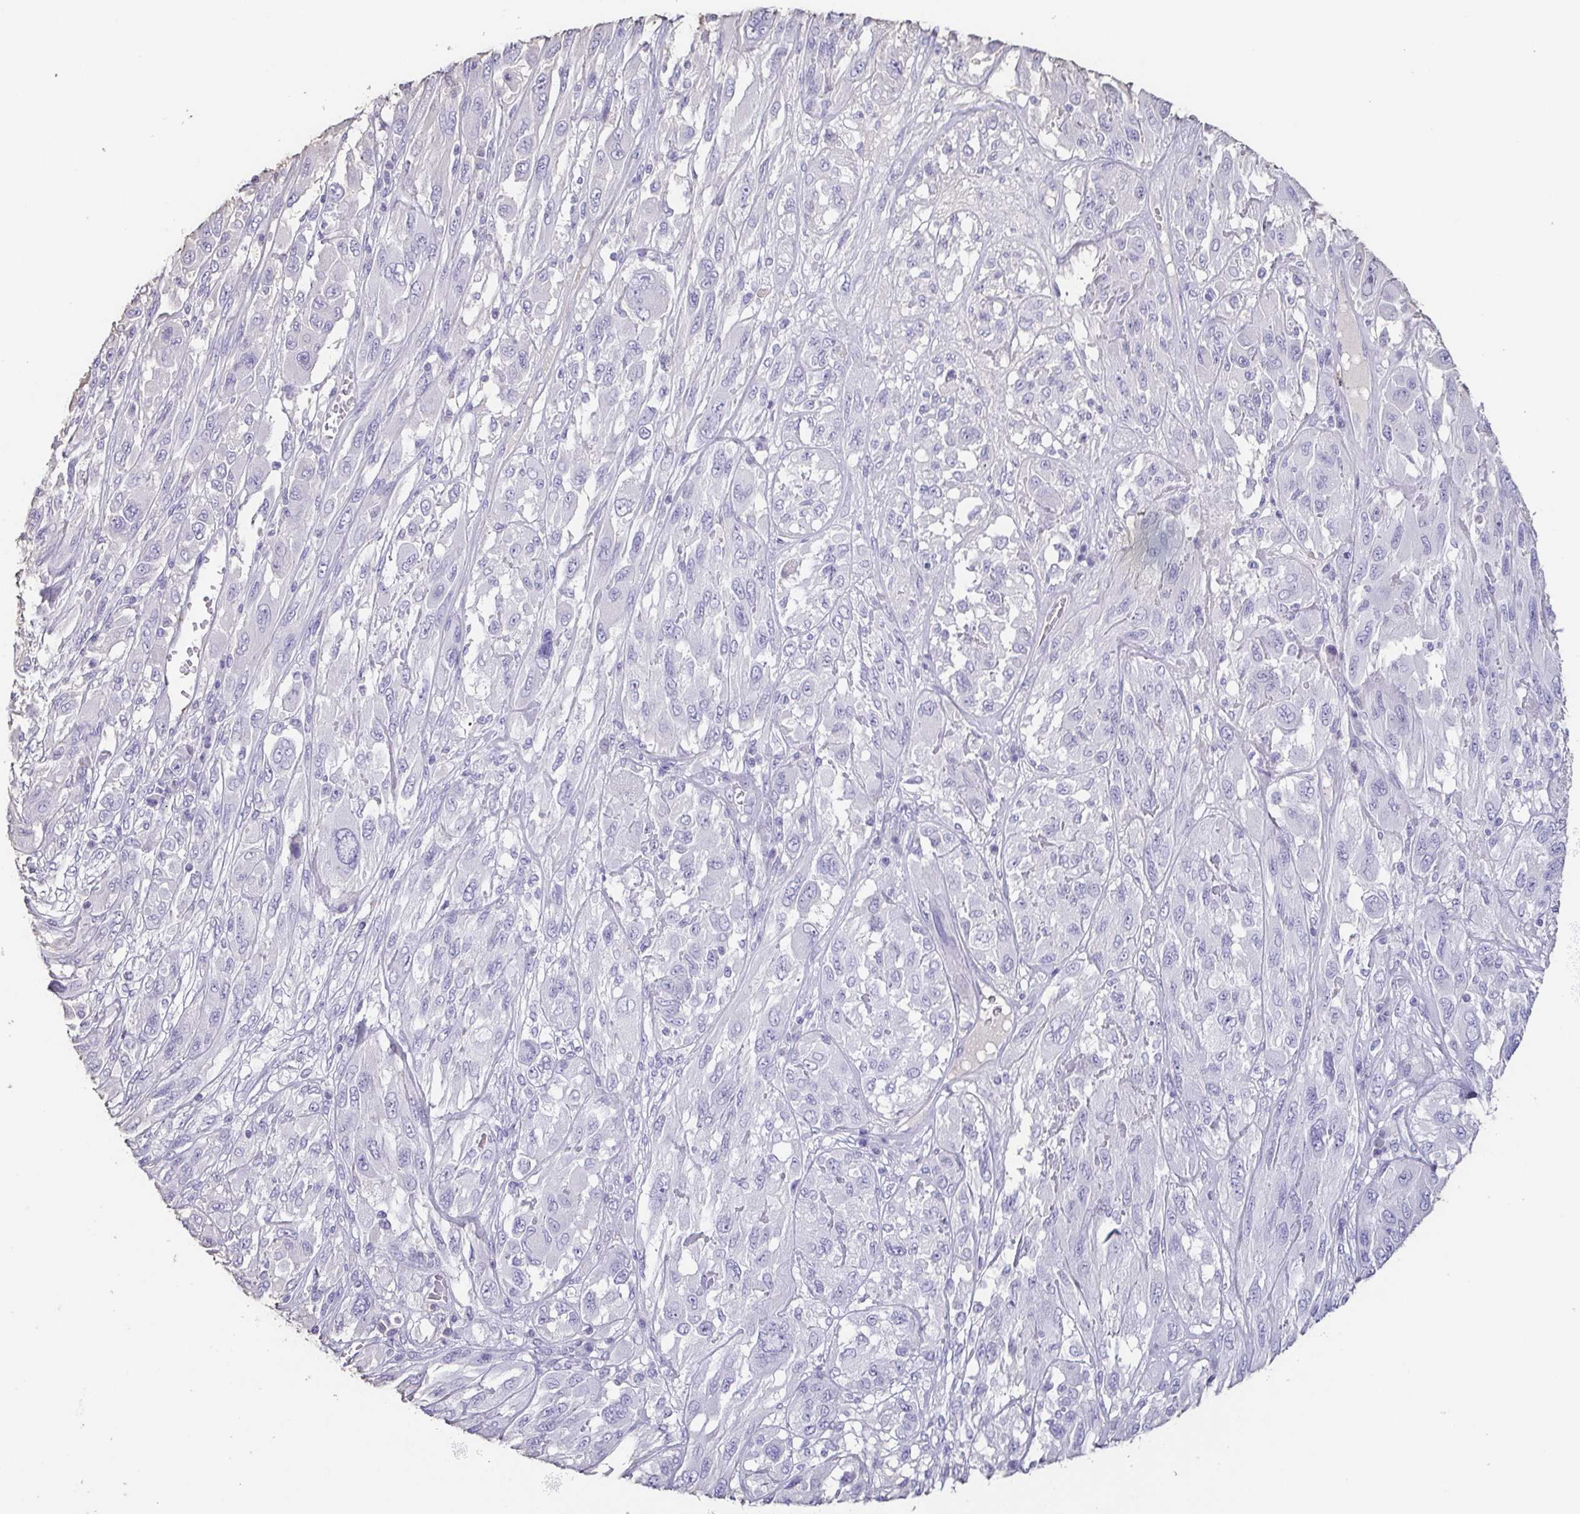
{"staining": {"intensity": "negative", "quantity": "none", "location": "none"}, "tissue": "melanoma", "cell_type": "Tumor cells", "image_type": "cancer", "snomed": [{"axis": "morphology", "description": "Malignant melanoma, NOS"}, {"axis": "topography", "description": "Skin"}], "caption": "An immunohistochemistry (IHC) photomicrograph of melanoma is shown. There is no staining in tumor cells of melanoma.", "gene": "BPIFA2", "patient": {"sex": "female", "age": 91}}